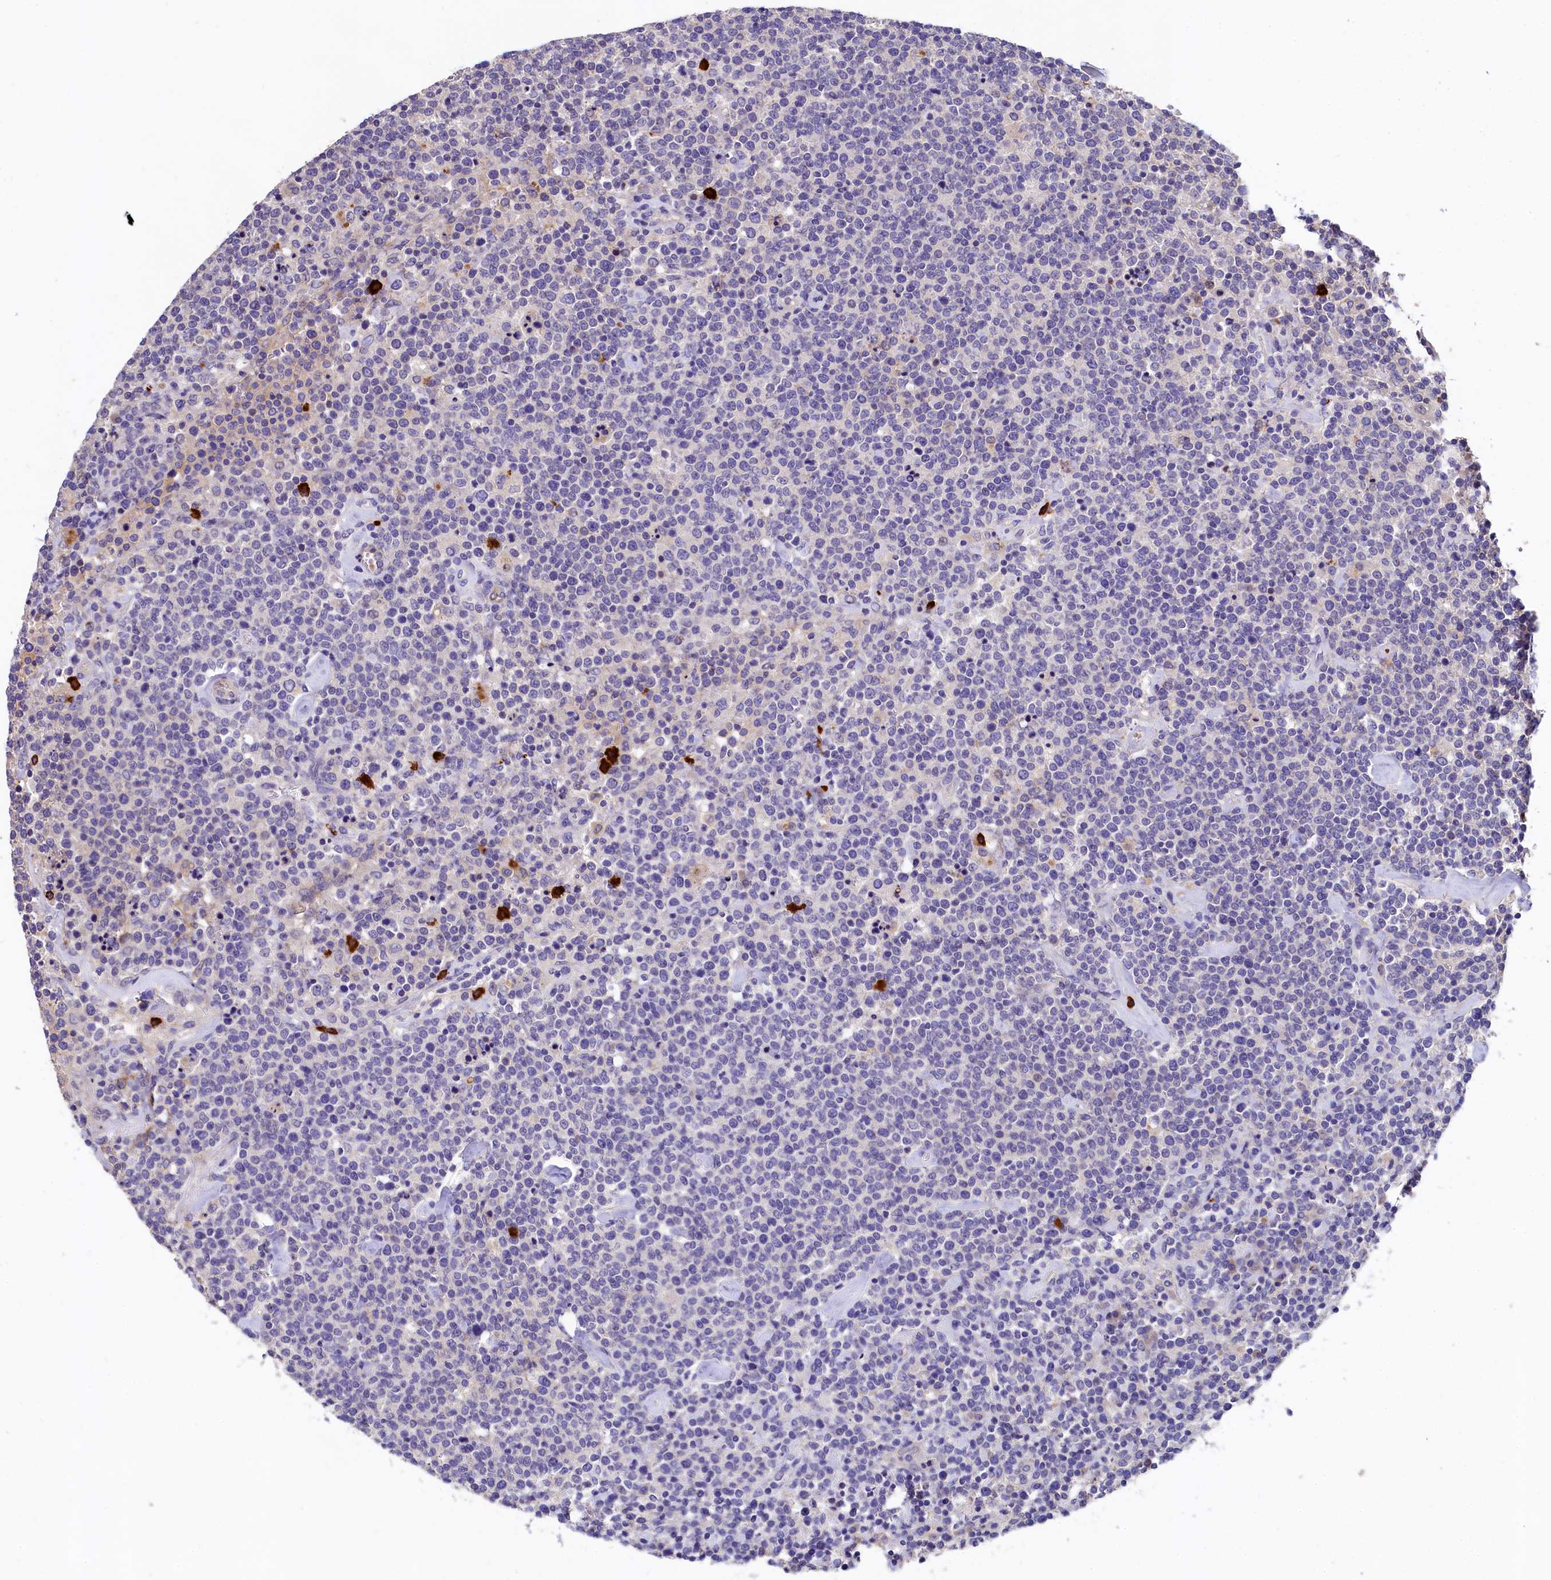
{"staining": {"intensity": "negative", "quantity": "none", "location": "none"}, "tissue": "lymphoma", "cell_type": "Tumor cells", "image_type": "cancer", "snomed": [{"axis": "morphology", "description": "Malignant lymphoma, non-Hodgkin's type, High grade"}, {"axis": "topography", "description": "Lymph node"}], "caption": "An immunohistochemistry (IHC) micrograph of lymphoma is shown. There is no staining in tumor cells of lymphoma. Nuclei are stained in blue.", "gene": "EPS8L2", "patient": {"sex": "male", "age": 61}}